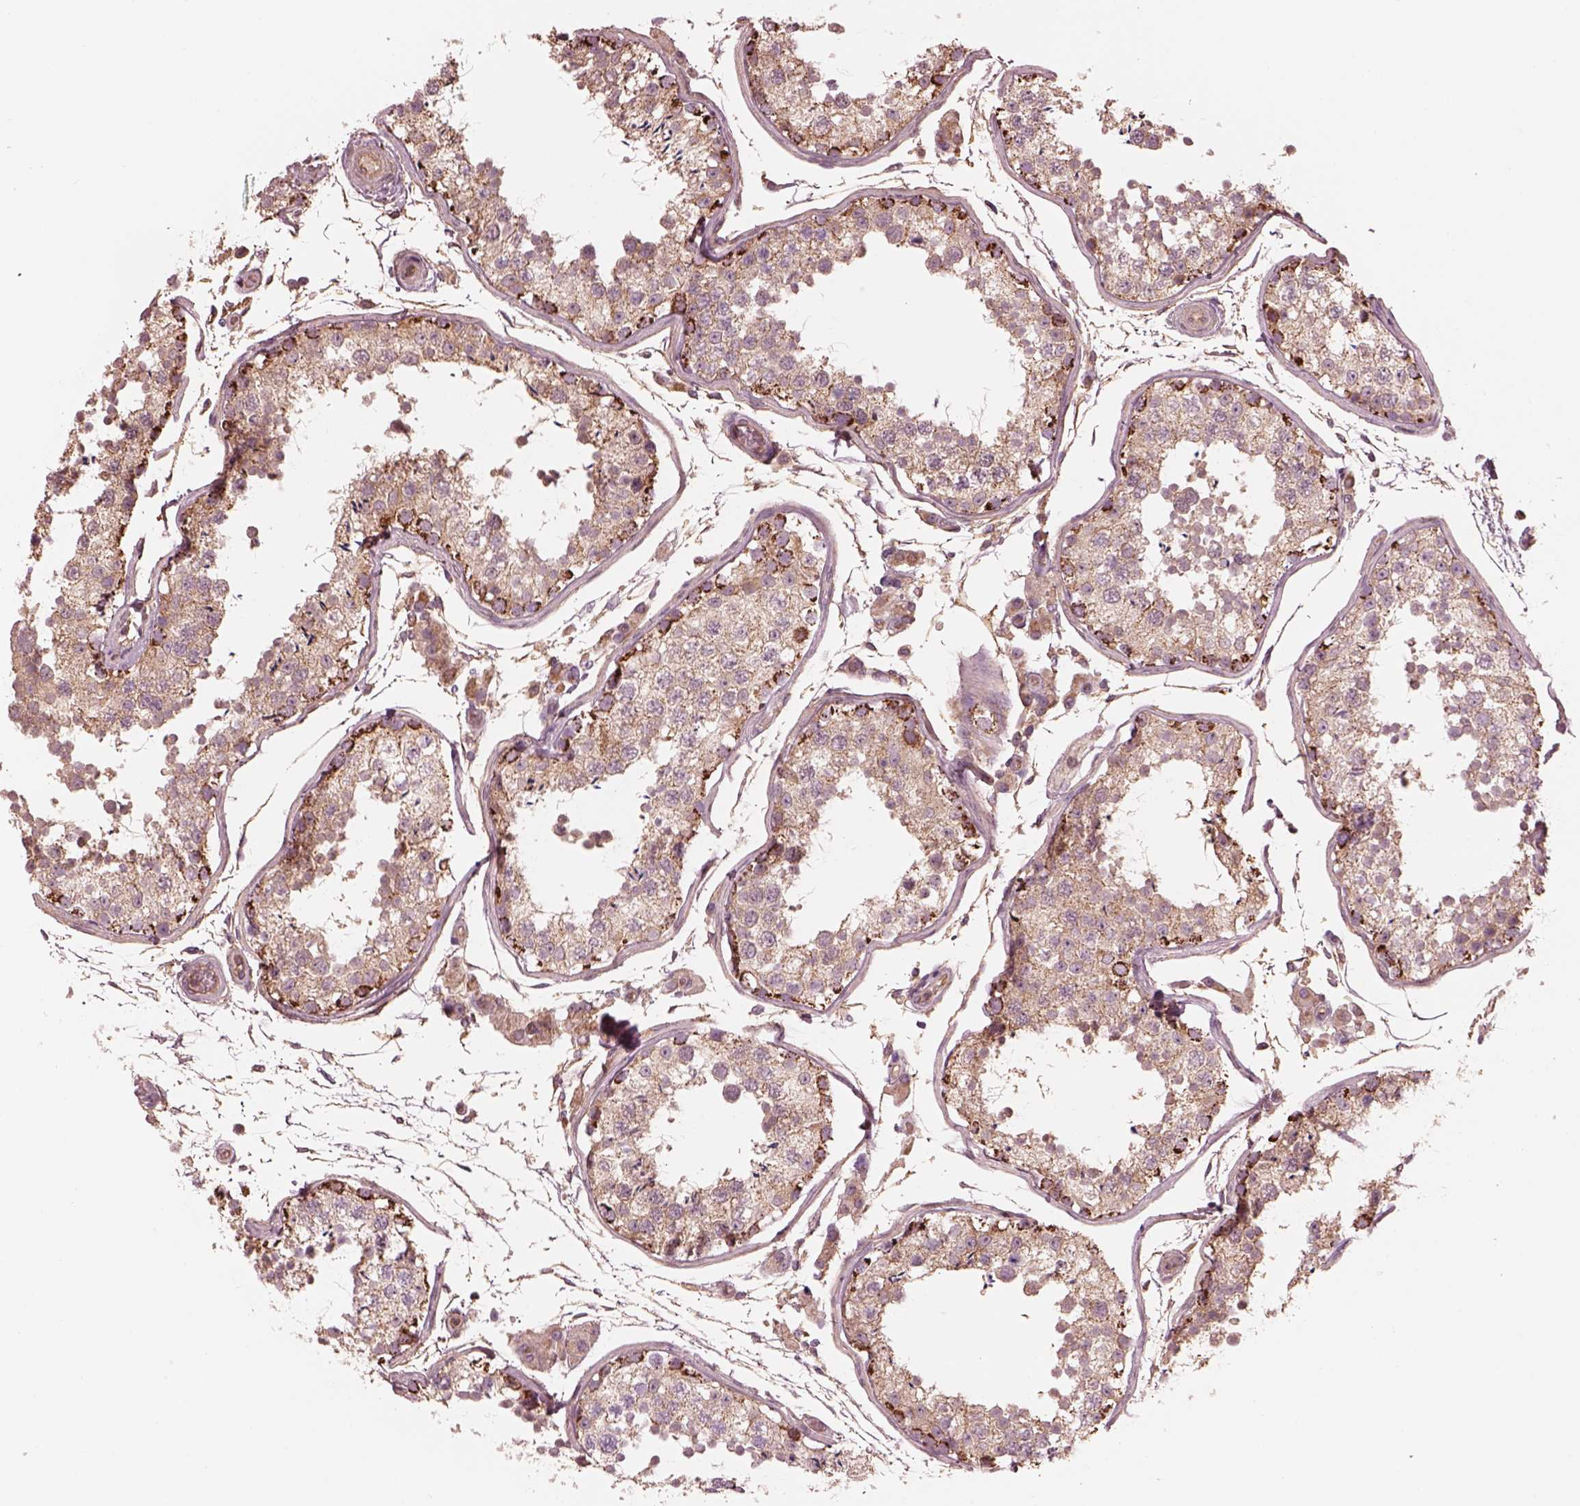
{"staining": {"intensity": "strong", "quantity": "<25%", "location": "cytoplasmic/membranous"}, "tissue": "testis", "cell_type": "Cells in seminiferous ducts", "image_type": "normal", "snomed": [{"axis": "morphology", "description": "Normal tissue, NOS"}, {"axis": "topography", "description": "Testis"}], "caption": "Testis stained for a protein reveals strong cytoplasmic/membranous positivity in cells in seminiferous ducts. The protein is shown in brown color, while the nuclei are stained blue.", "gene": "STK33", "patient": {"sex": "male", "age": 29}}